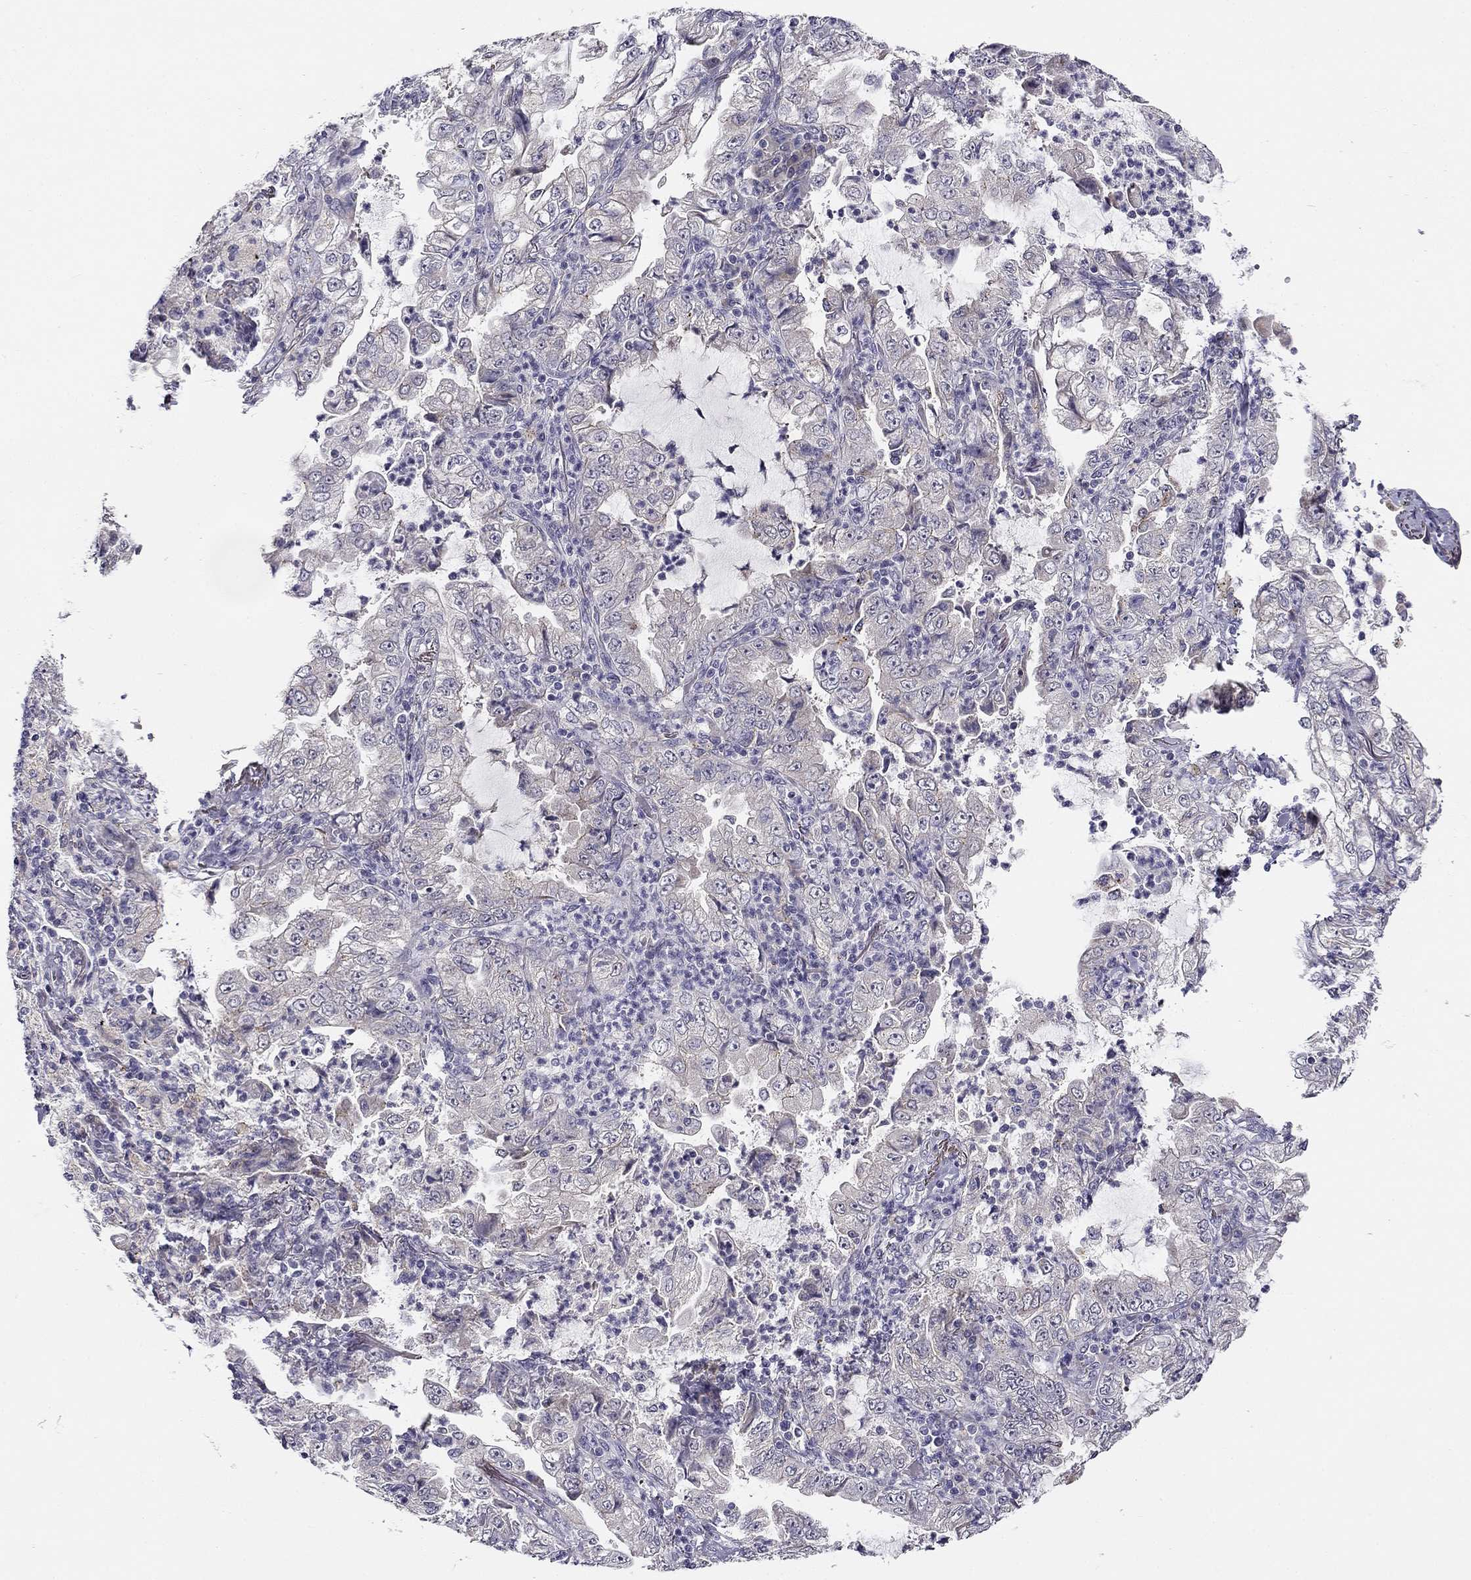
{"staining": {"intensity": "negative", "quantity": "none", "location": "none"}, "tissue": "lung cancer", "cell_type": "Tumor cells", "image_type": "cancer", "snomed": [{"axis": "morphology", "description": "Adenocarcinoma, NOS"}, {"axis": "topography", "description": "Lung"}], "caption": "This is an IHC image of lung adenocarcinoma. There is no positivity in tumor cells.", "gene": "CNR1", "patient": {"sex": "female", "age": 73}}